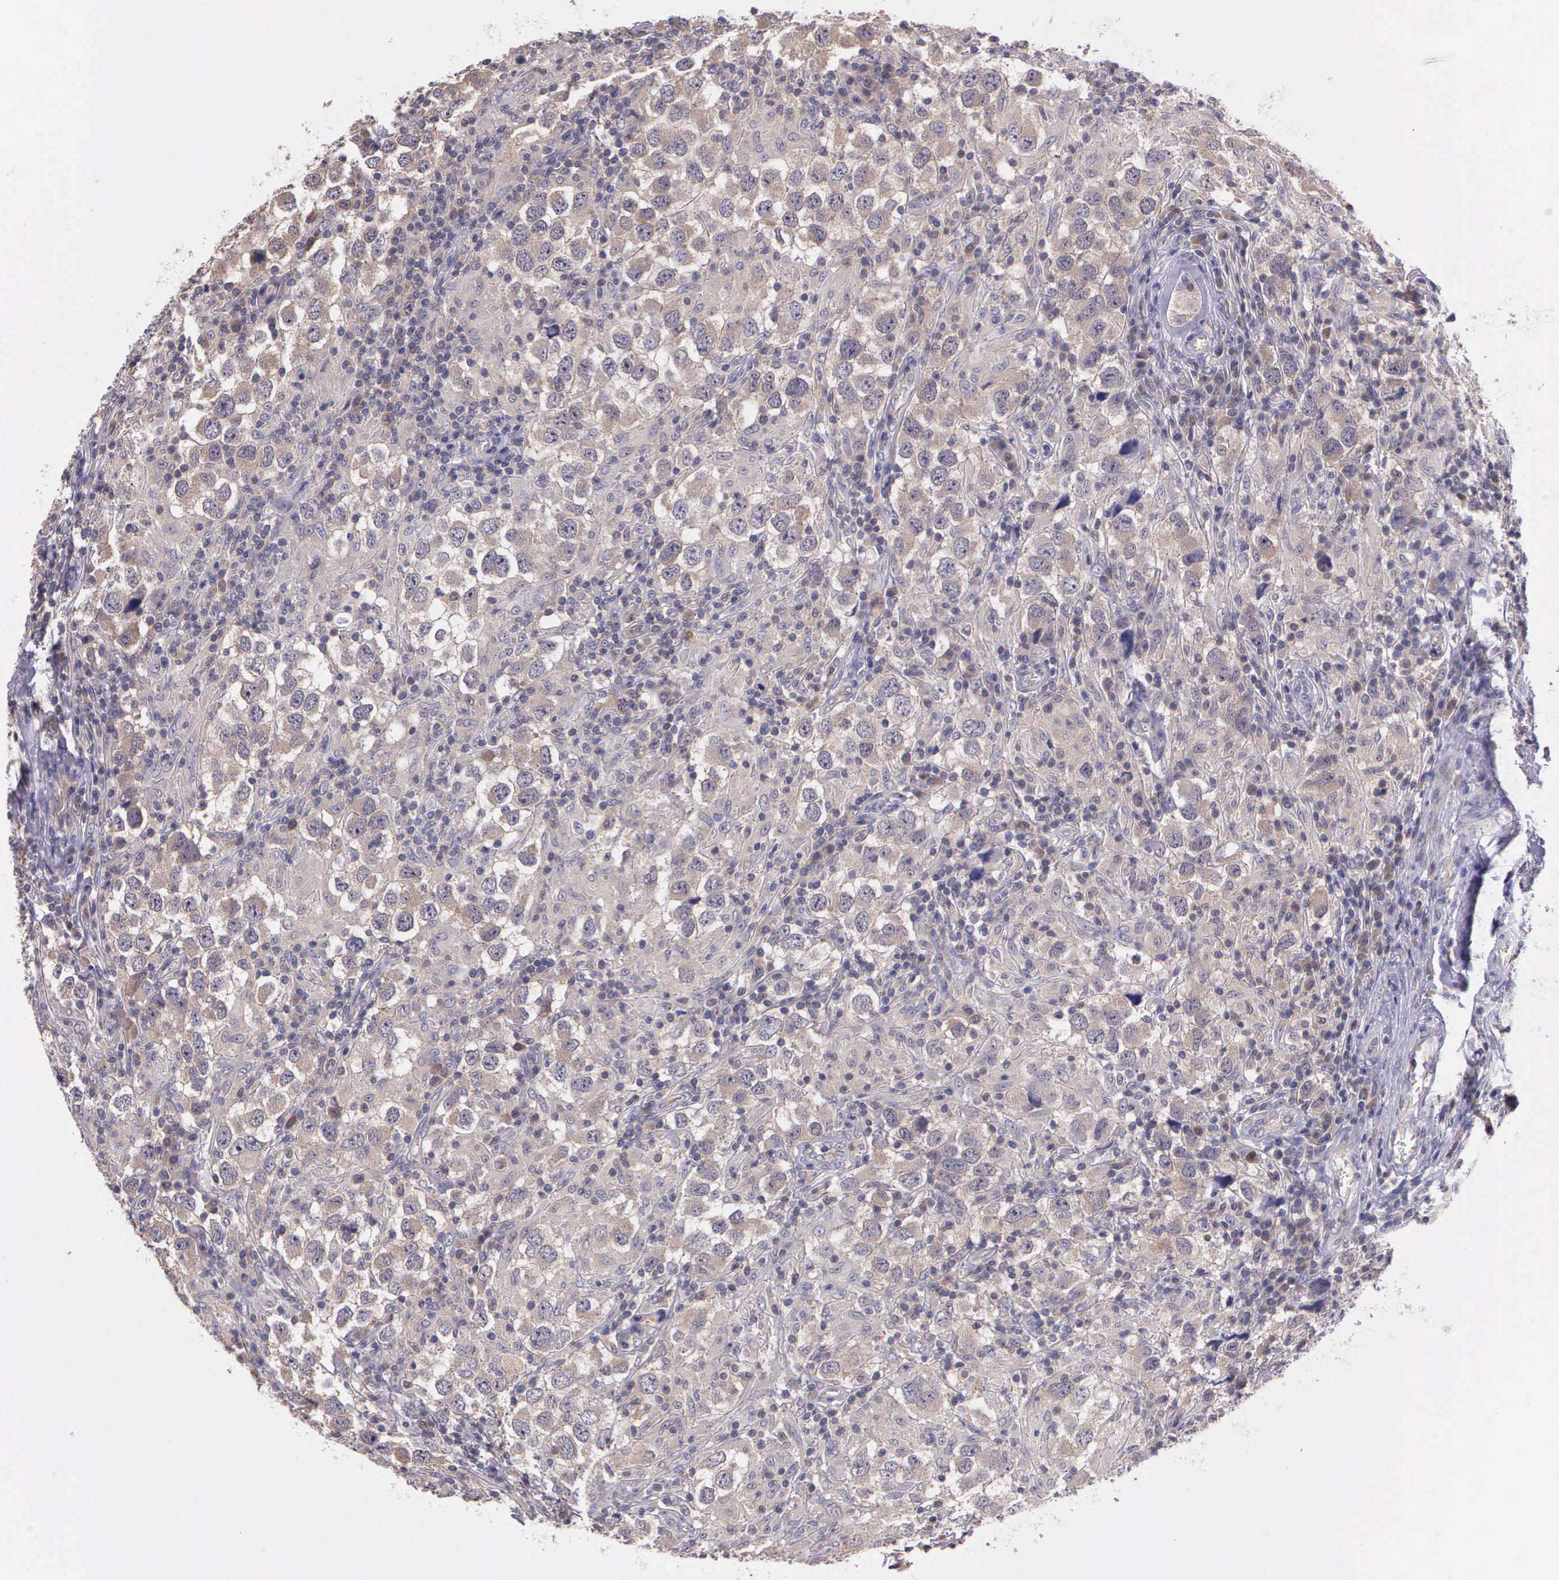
{"staining": {"intensity": "negative", "quantity": "none", "location": "none"}, "tissue": "testis cancer", "cell_type": "Tumor cells", "image_type": "cancer", "snomed": [{"axis": "morphology", "description": "Carcinoma, Embryonal, NOS"}, {"axis": "topography", "description": "Testis"}], "caption": "Immunohistochemistry (IHC) histopathology image of neoplastic tissue: human testis cancer (embryonal carcinoma) stained with DAB demonstrates no significant protein staining in tumor cells.", "gene": "IGBP1", "patient": {"sex": "male", "age": 21}}